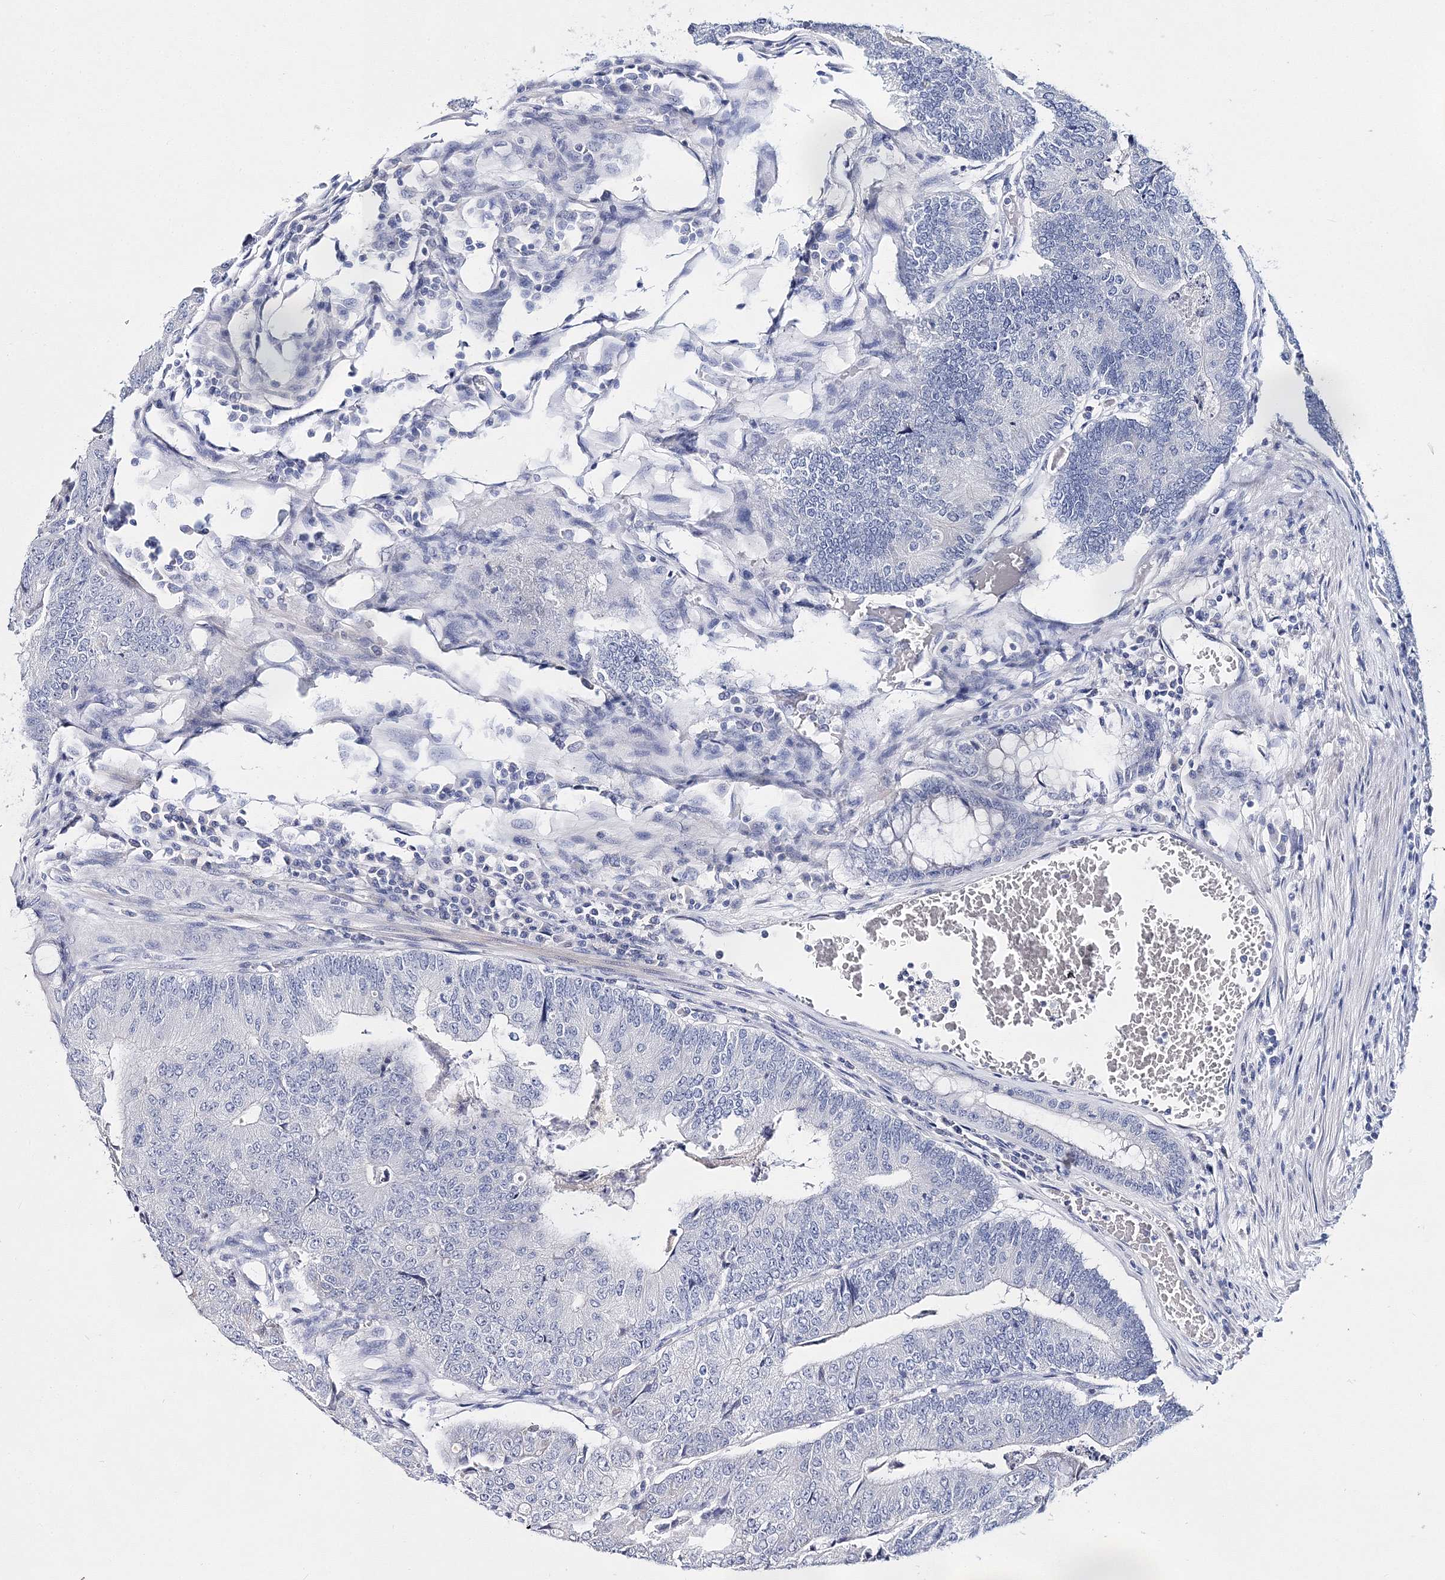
{"staining": {"intensity": "negative", "quantity": "none", "location": "none"}, "tissue": "colorectal cancer", "cell_type": "Tumor cells", "image_type": "cancer", "snomed": [{"axis": "morphology", "description": "Adenocarcinoma, NOS"}, {"axis": "topography", "description": "Colon"}], "caption": "Immunohistochemistry of human colorectal cancer (adenocarcinoma) exhibits no expression in tumor cells.", "gene": "MYOZ2", "patient": {"sex": "female", "age": 67}}